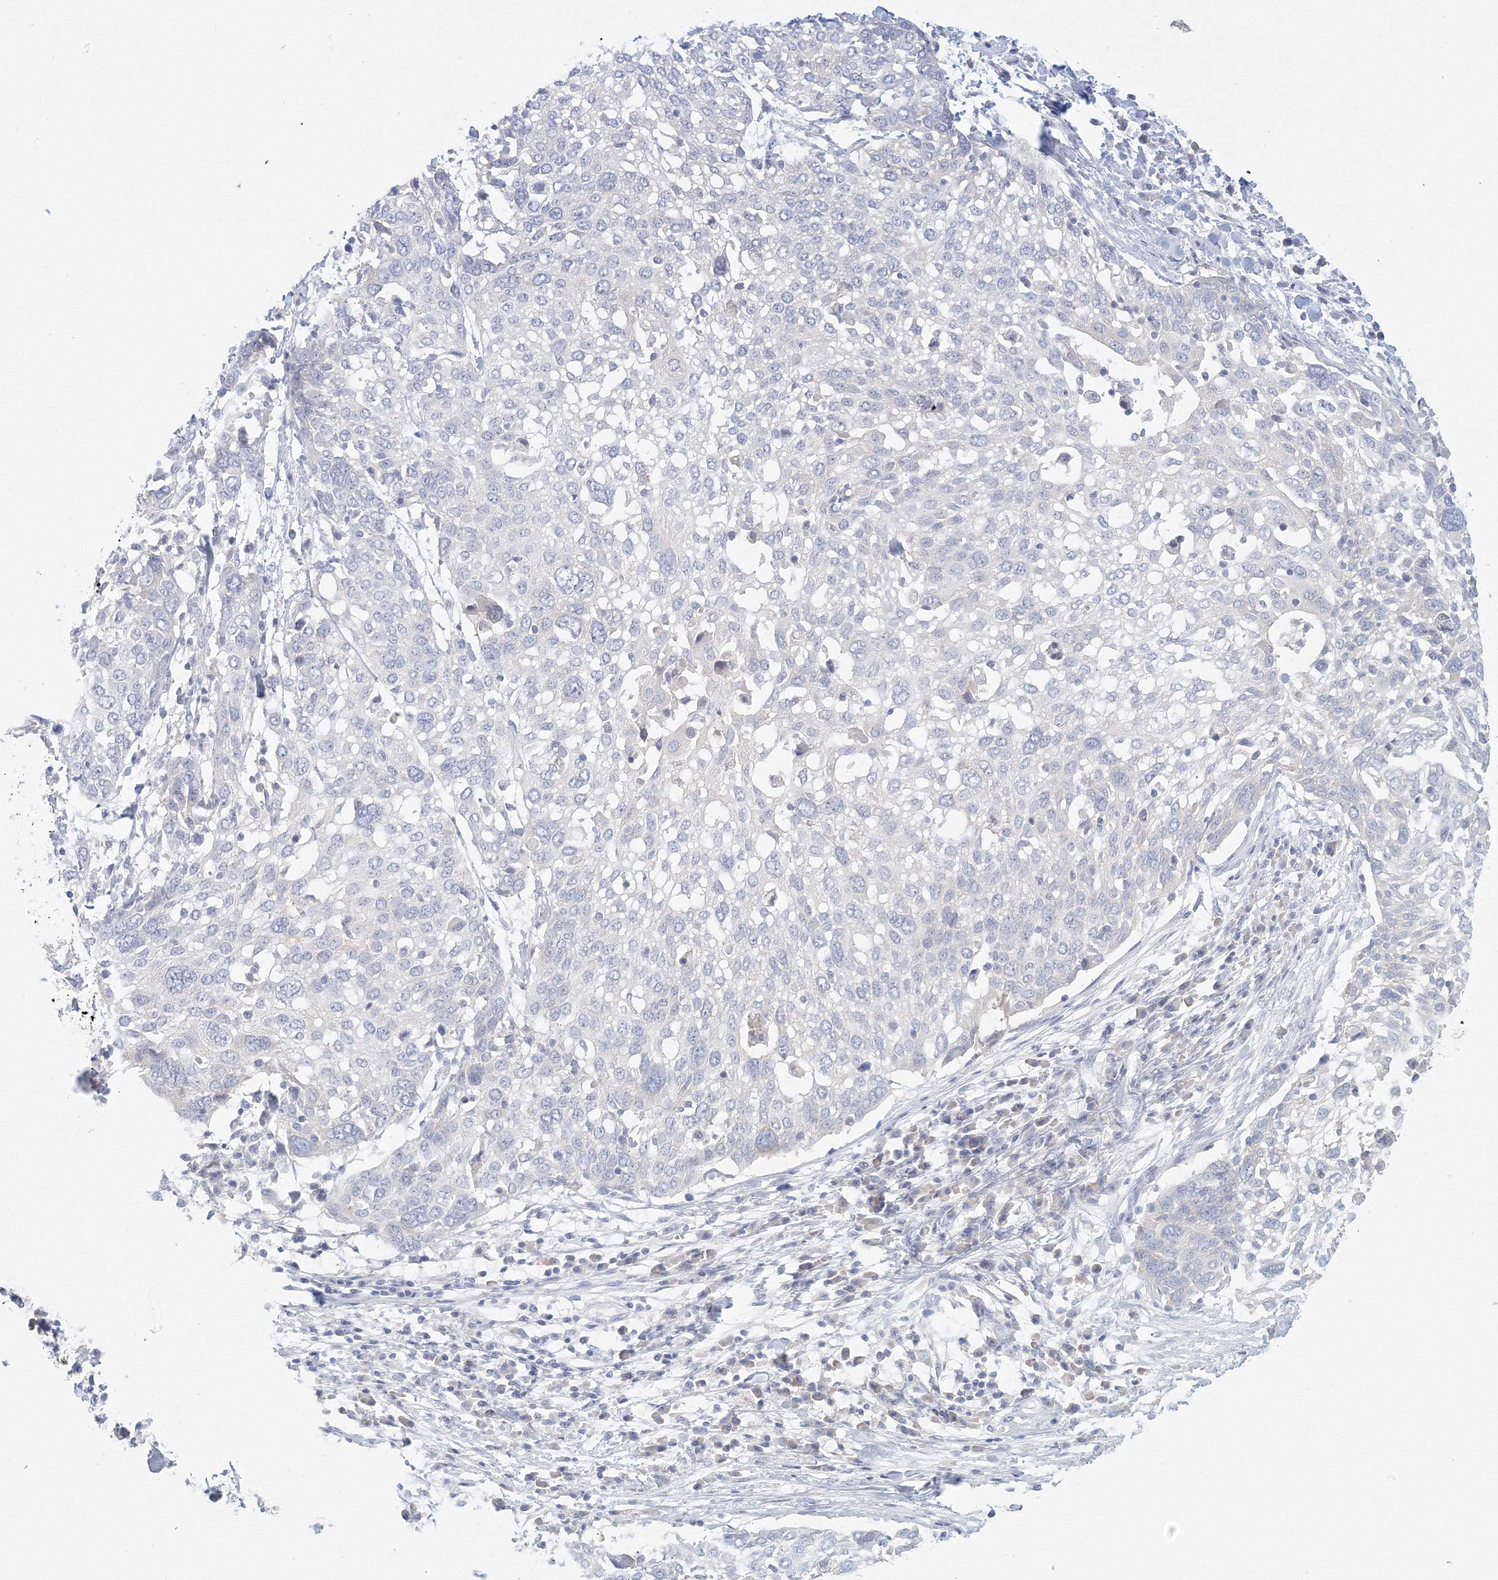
{"staining": {"intensity": "negative", "quantity": "none", "location": "none"}, "tissue": "lung cancer", "cell_type": "Tumor cells", "image_type": "cancer", "snomed": [{"axis": "morphology", "description": "Squamous cell carcinoma, NOS"}, {"axis": "topography", "description": "Lung"}], "caption": "Lung cancer was stained to show a protein in brown. There is no significant positivity in tumor cells.", "gene": "TACC2", "patient": {"sex": "male", "age": 65}}